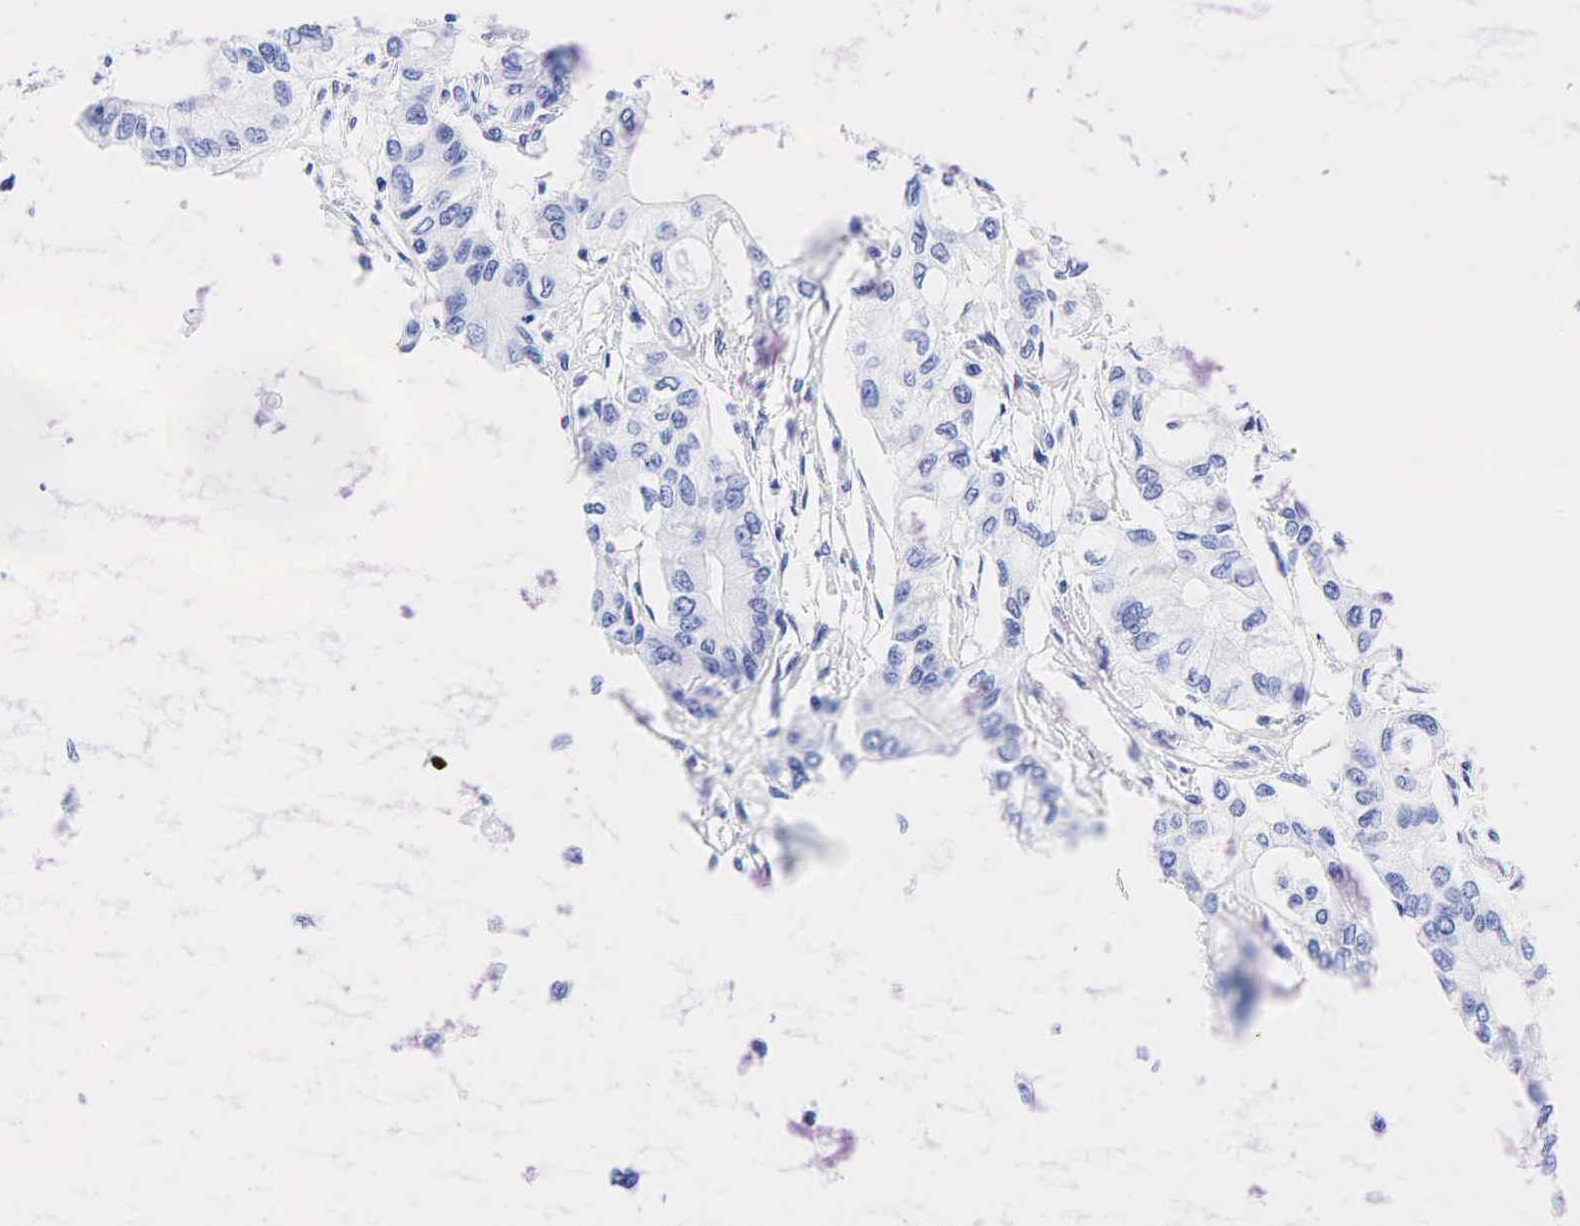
{"staining": {"intensity": "negative", "quantity": "none", "location": "none"}, "tissue": "pancreatic cancer", "cell_type": "Tumor cells", "image_type": "cancer", "snomed": [{"axis": "morphology", "description": "Adenocarcinoma, NOS"}, {"axis": "topography", "description": "Pancreas"}], "caption": "There is no significant positivity in tumor cells of pancreatic cancer (adenocarcinoma).", "gene": "ESR1", "patient": {"sex": "male", "age": 79}}